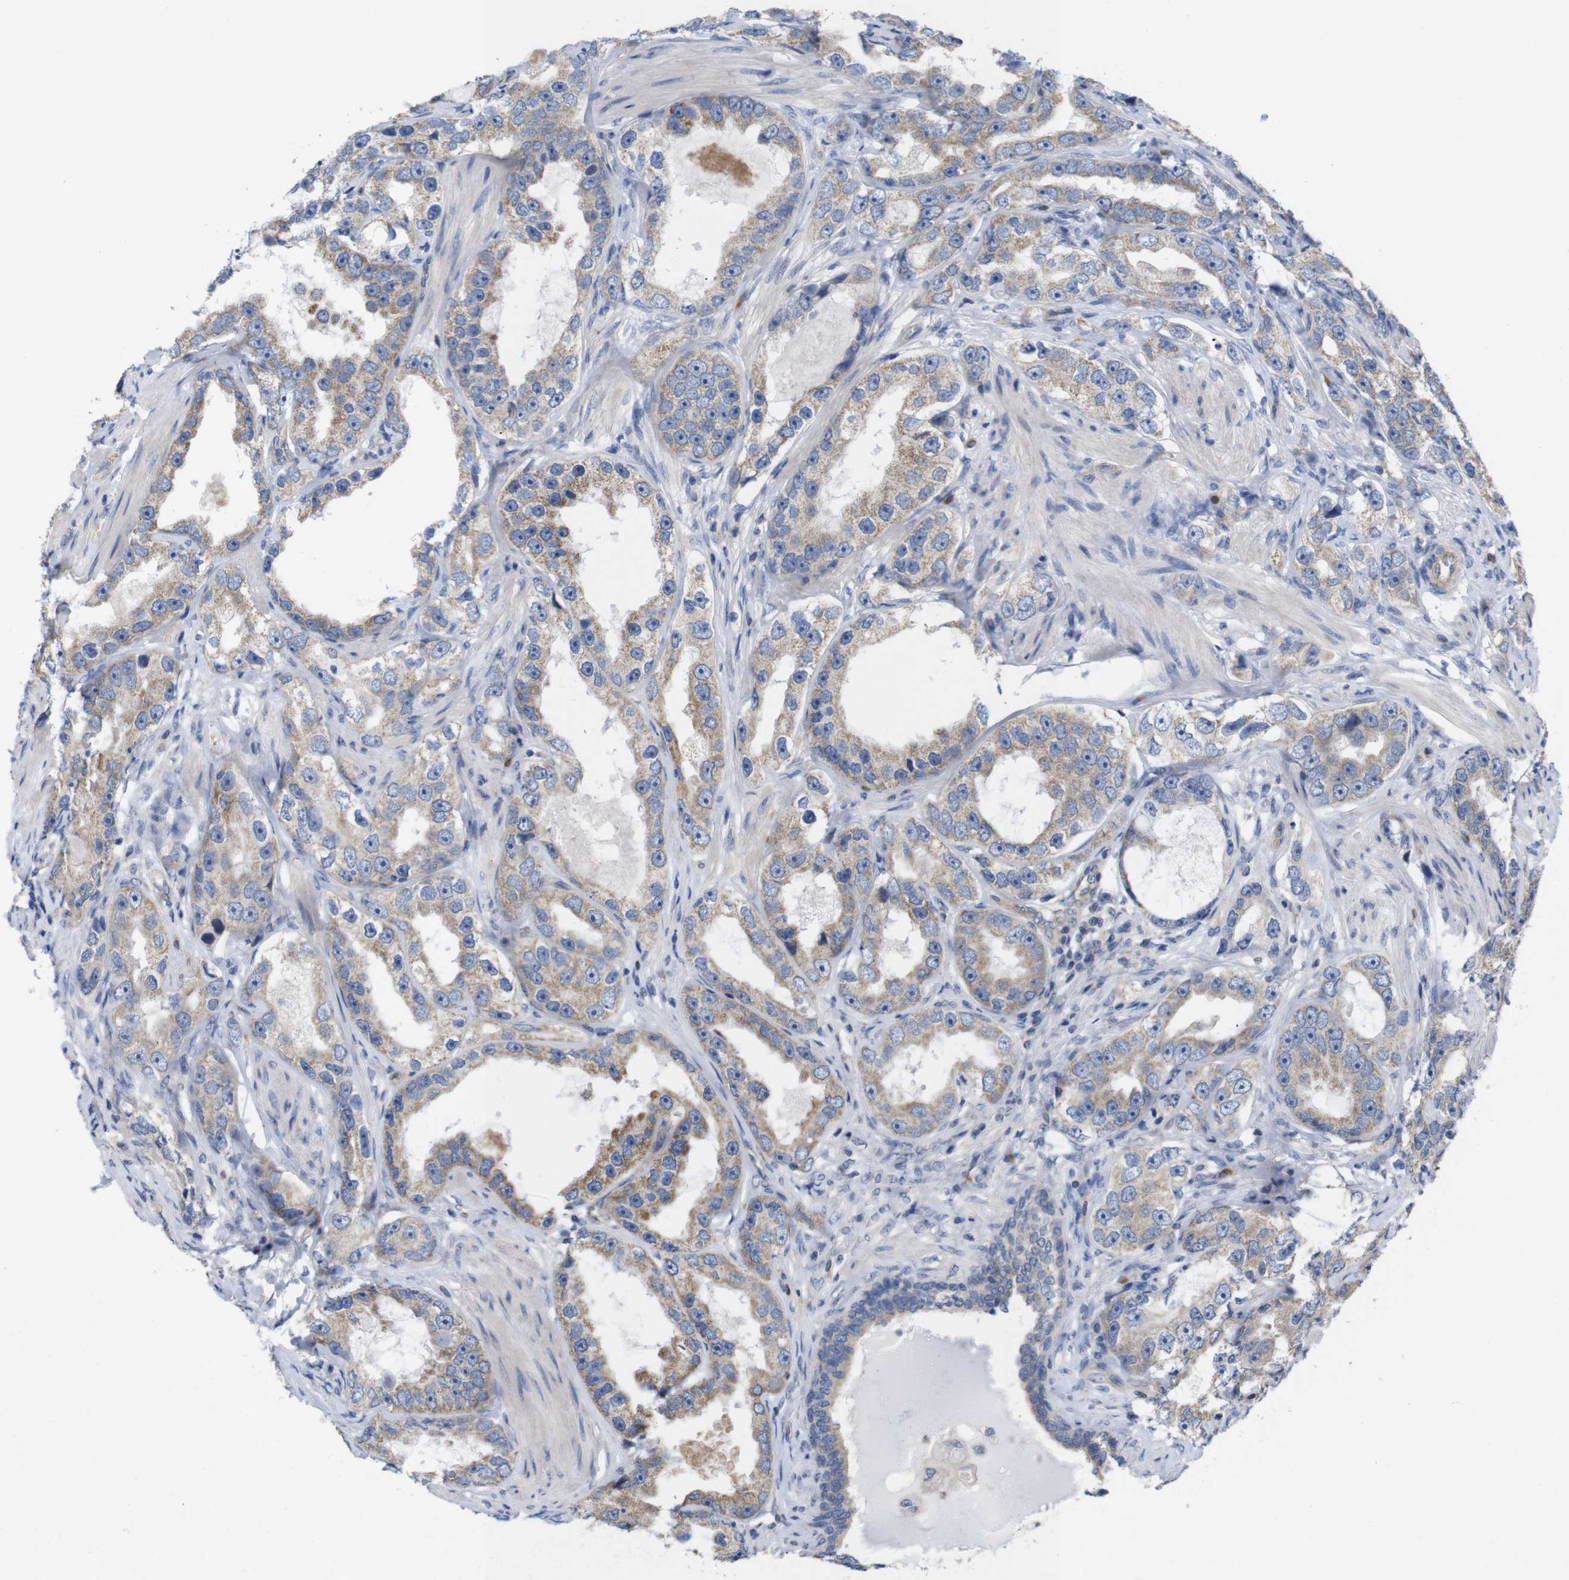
{"staining": {"intensity": "moderate", "quantity": ">75%", "location": "cytoplasmic/membranous"}, "tissue": "prostate cancer", "cell_type": "Tumor cells", "image_type": "cancer", "snomed": [{"axis": "morphology", "description": "Adenocarcinoma, High grade"}, {"axis": "topography", "description": "Prostate"}], "caption": "Immunohistochemistry of prostate cancer demonstrates medium levels of moderate cytoplasmic/membranous expression in about >75% of tumor cells. (IHC, brightfield microscopy, high magnification).", "gene": "USH1C", "patient": {"sex": "male", "age": 63}}